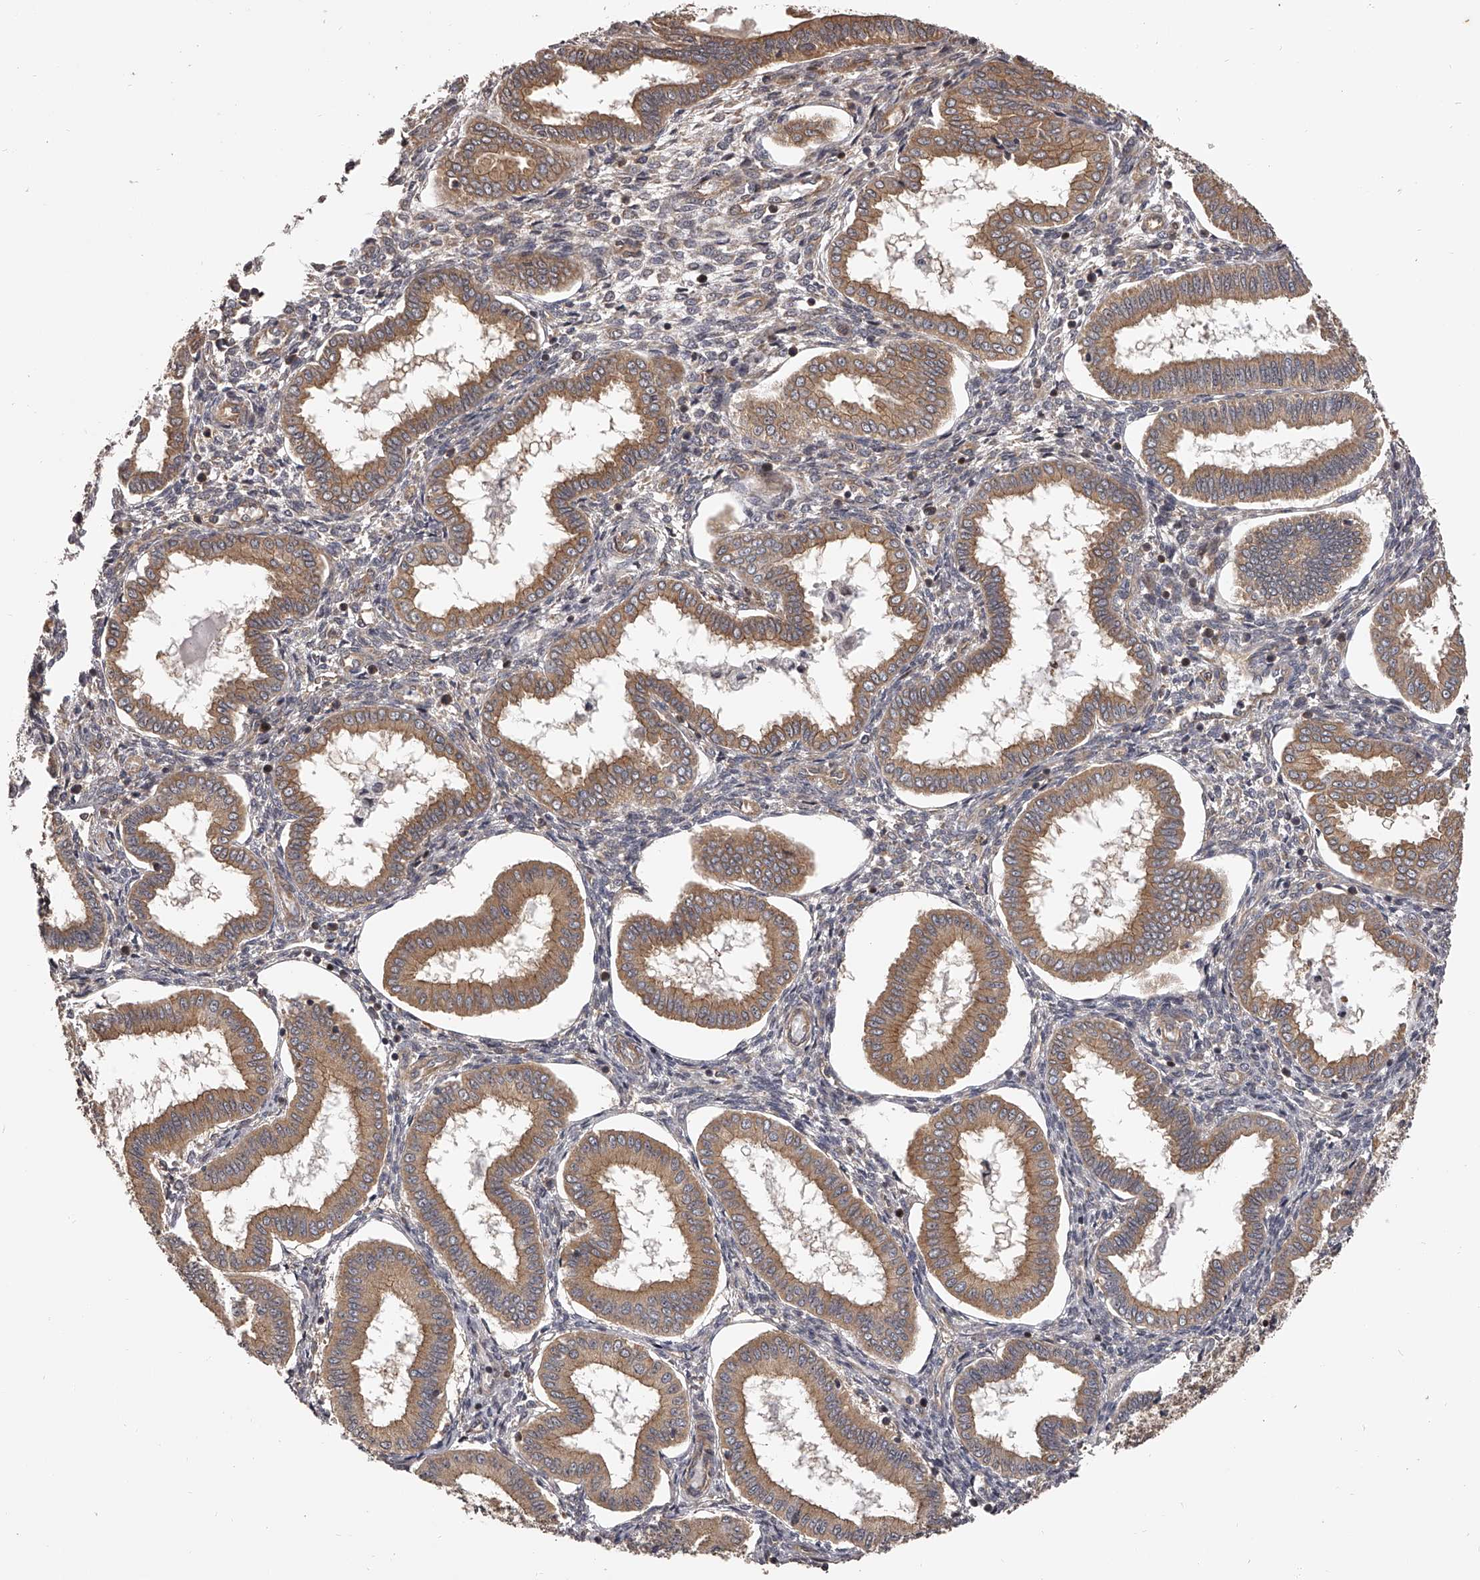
{"staining": {"intensity": "negative", "quantity": "none", "location": "none"}, "tissue": "endometrium", "cell_type": "Cells in endometrial stroma", "image_type": "normal", "snomed": [{"axis": "morphology", "description": "Normal tissue, NOS"}, {"axis": "topography", "description": "Endometrium"}], "caption": "Immunohistochemistry (IHC) of normal endometrium displays no positivity in cells in endometrial stroma. (DAB (3,3'-diaminobenzidine) immunohistochemistry with hematoxylin counter stain).", "gene": "PFDN2", "patient": {"sex": "female", "age": 24}}